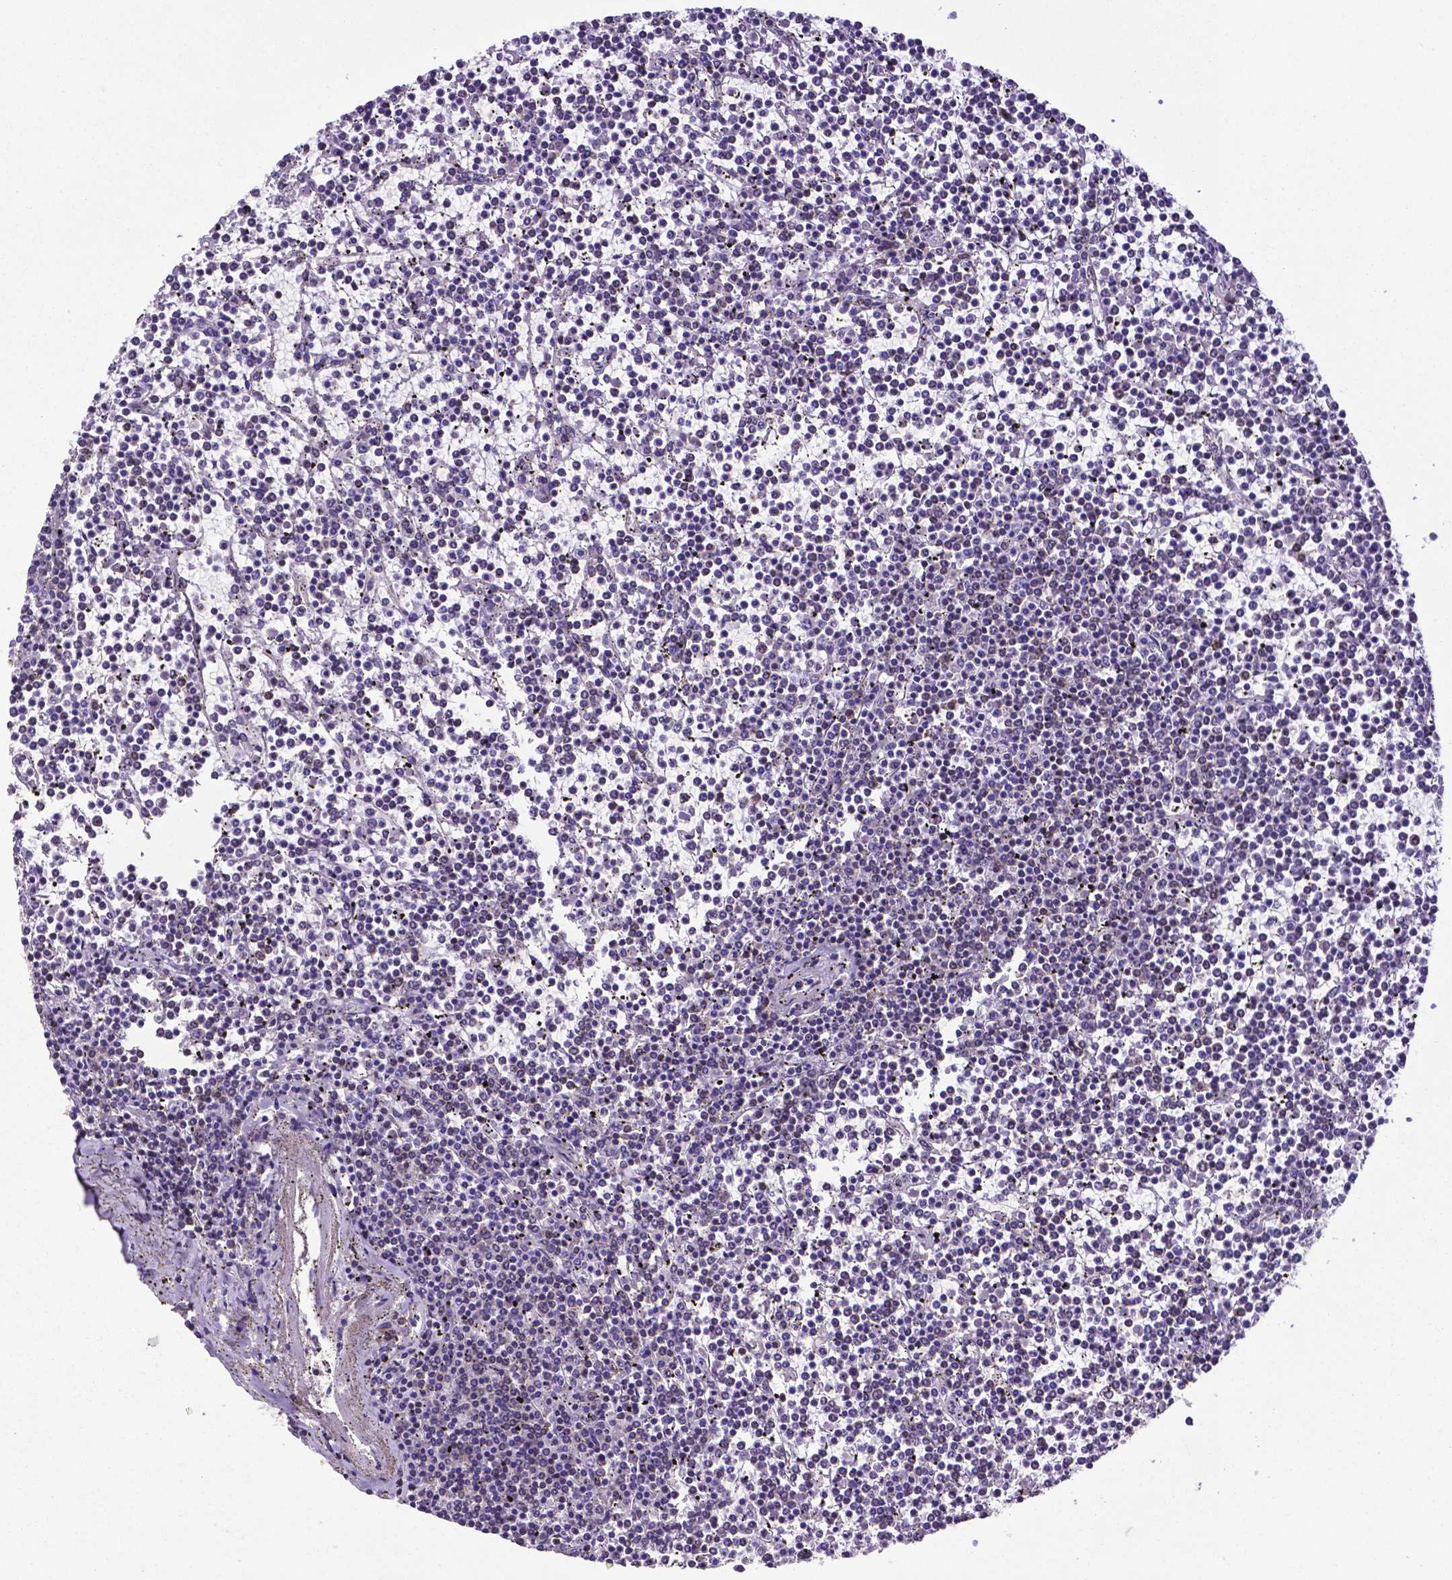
{"staining": {"intensity": "negative", "quantity": "none", "location": "none"}, "tissue": "lymphoma", "cell_type": "Tumor cells", "image_type": "cancer", "snomed": [{"axis": "morphology", "description": "Malignant lymphoma, non-Hodgkin's type, Low grade"}, {"axis": "topography", "description": "Spleen"}], "caption": "Photomicrograph shows no significant protein positivity in tumor cells of lymphoma.", "gene": "MTDH", "patient": {"sex": "female", "age": 19}}